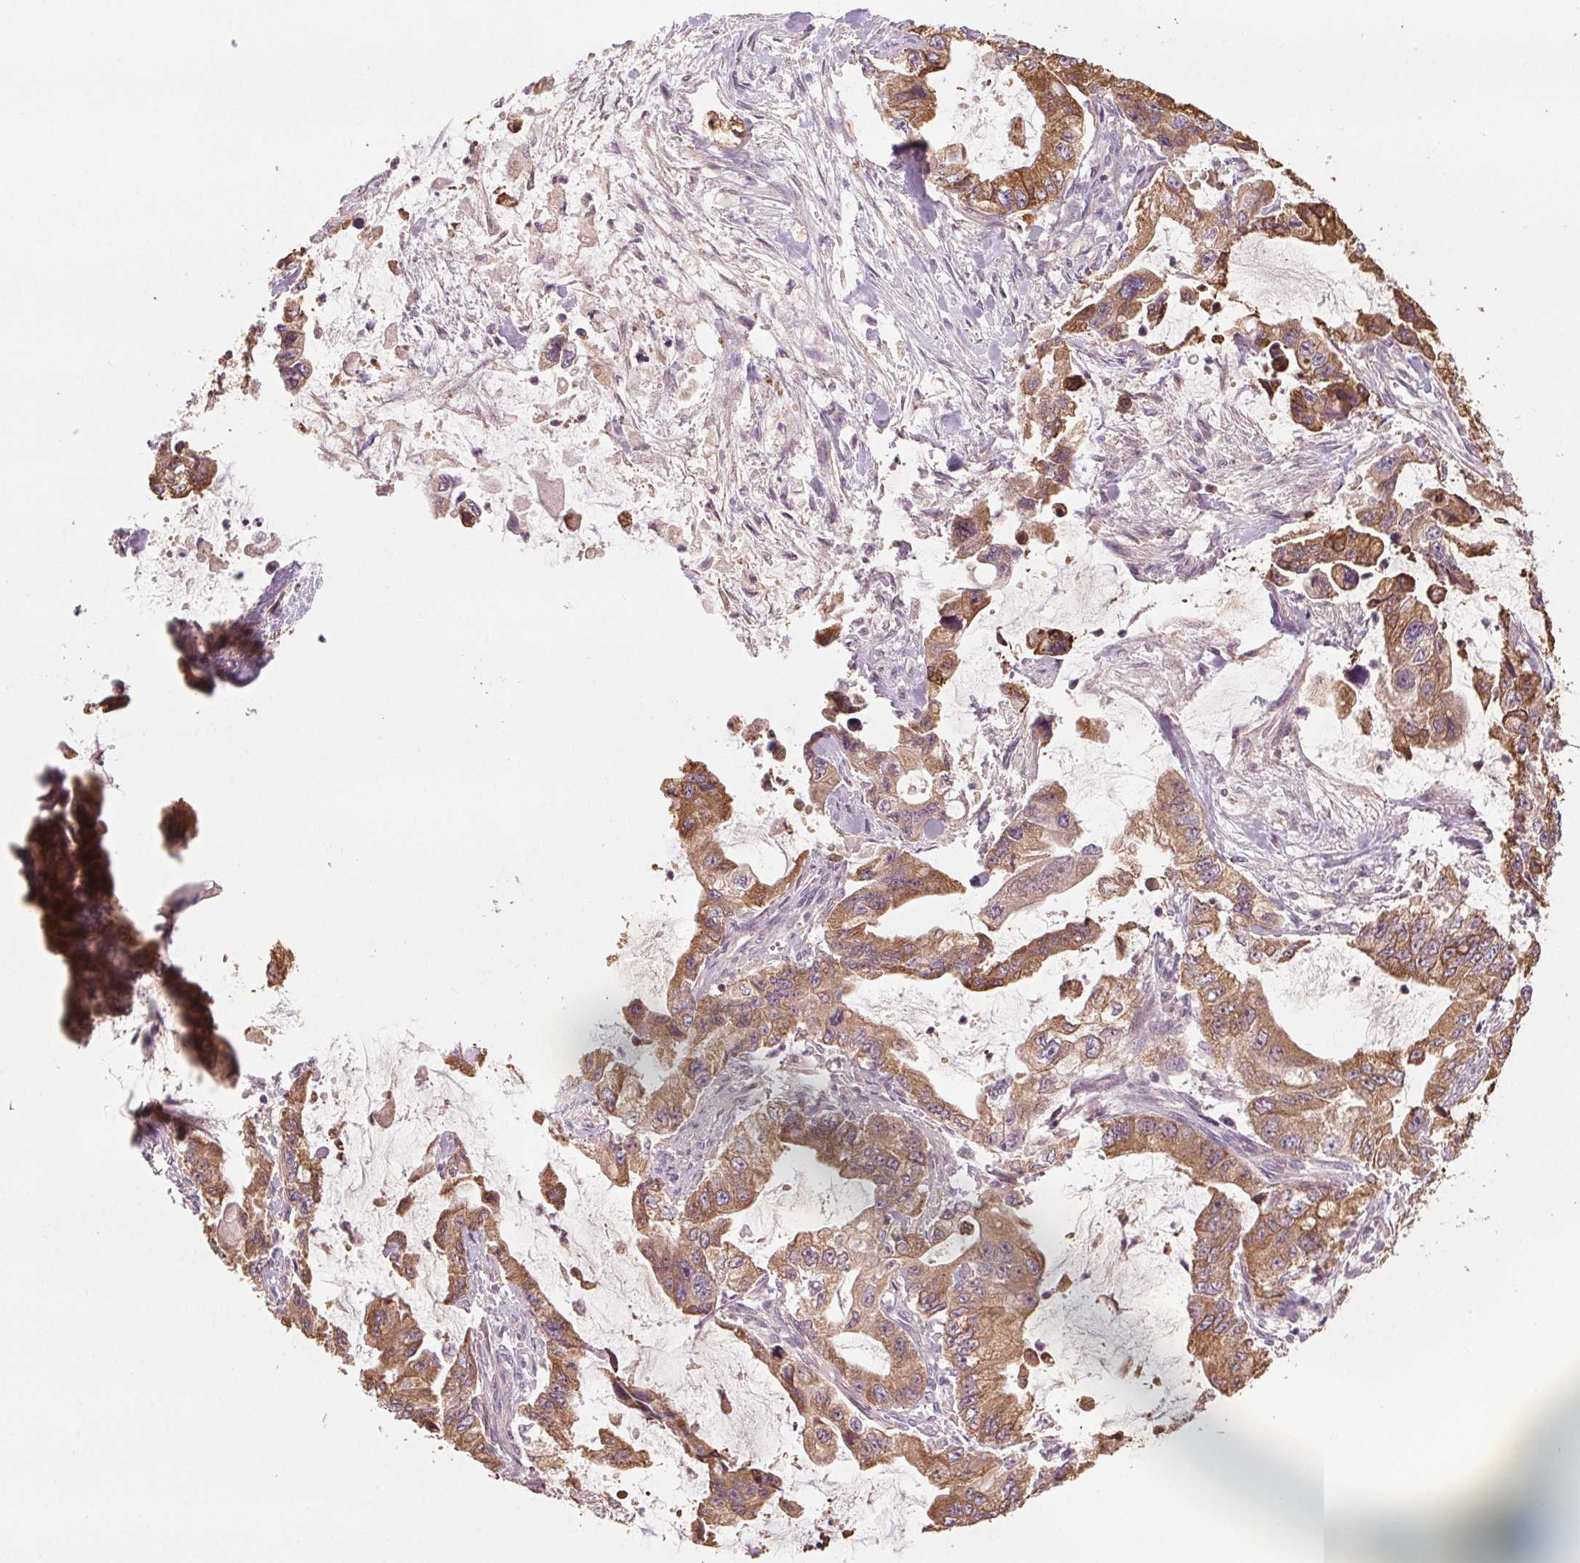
{"staining": {"intensity": "moderate", "quantity": ">75%", "location": "cytoplasmic/membranous"}, "tissue": "stomach cancer", "cell_type": "Tumor cells", "image_type": "cancer", "snomed": [{"axis": "morphology", "description": "Adenocarcinoma, NOS"}, {"axis": "topography", "description": "Pancreas"}, {"axis": "topography", "description": "Stomach, upper"}, {"axis": "topography", "description": "Stomach"}], "caption": "Tumor cells reveal moderate cytoplasmic/membranous expression in about >75% of cells in stomach cancer (adenocarcinoma).", "gene": "HHLA2", "patient": {"sex": "male", "age": 77}}